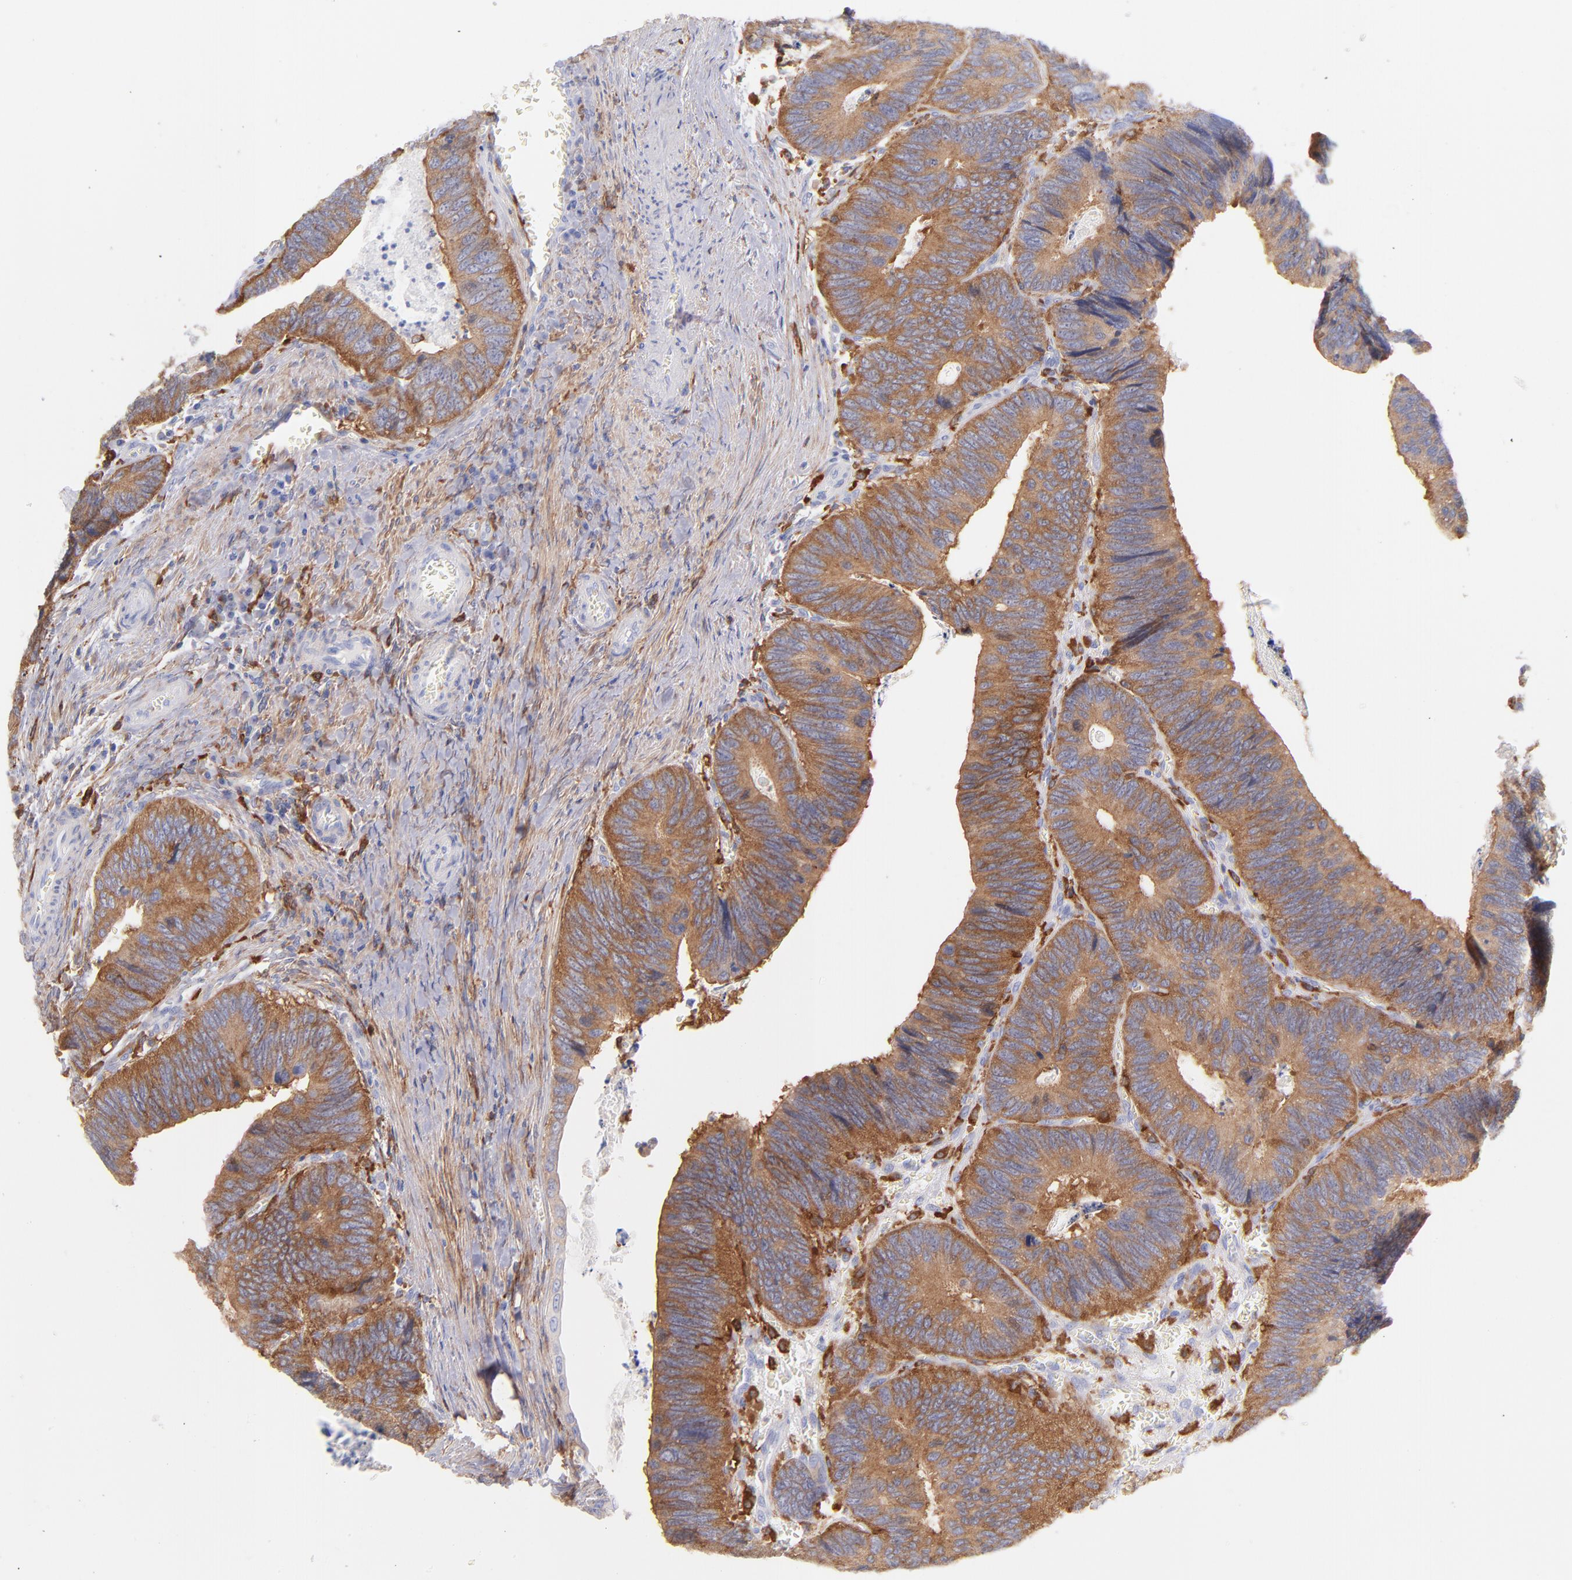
{"staining": {"intensity": "moderate", "quantity": ">75%", "location": "cytoplasmic/membranous"}, "tissue": "colorectal cancer", "cell_type": "Tumor cells", "image_type": "cancer", "snomed": [{"axis": "morphology", "description": "Adenocarcinoma, NOS"}, {"axis": "topography", "description": "Colon"}], "caption": "Immunohistochemistry (IHC) photomicrograph of neoplastic tissue: colorectal cancer stained using immunohistochemistry (IHC) reveals medium levels of moderate protein expression localized specifically in the cytoplasmic/membranous of tumor cells, appearing as a cytoplasmic/membranous brown color.", "gene": "PRKCA", "patient": {"sex": "male", "age": 72}}